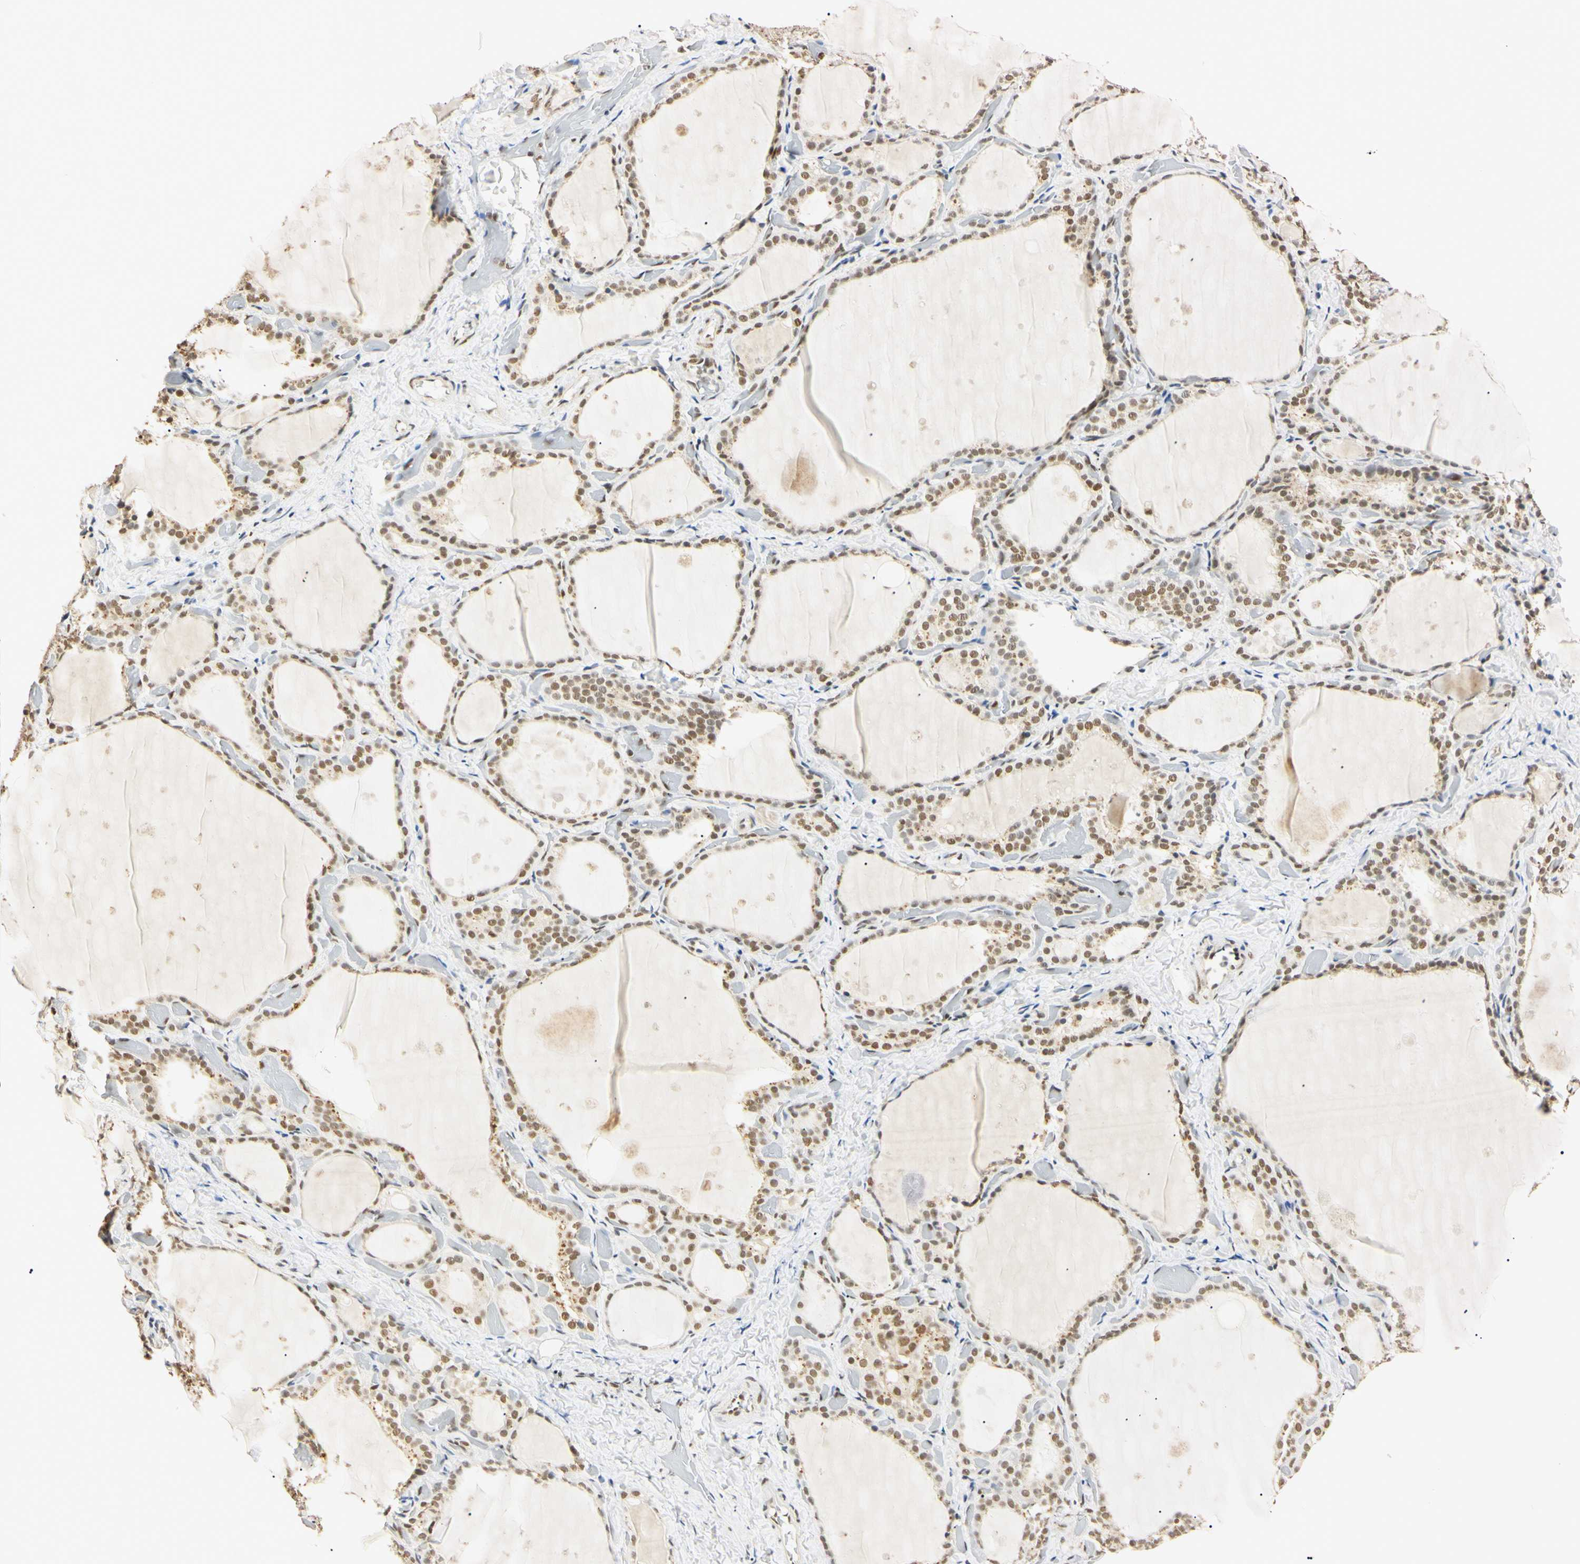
{"staining": {"intensity": "moderate", "quantity": ">75%", "location": "nuclear"}, "tissue": "thyroid gland", "cell_type": "Glandular cells", "image_type": "normal", "snomed": [{"axis": "morphology", "description": "Normal tissue, NOS"}, {"axis": "topography", "description": "Thyroid gland"}], "caption": "A photomicrograph showing moderate nuclear positivity in approximately >75% of glandular cells in benign thyroid gland, as visualized by brown immunohistochemical staining.", "gene": "SMARCA5", "patient": {"sex": "female", "age": 44}}